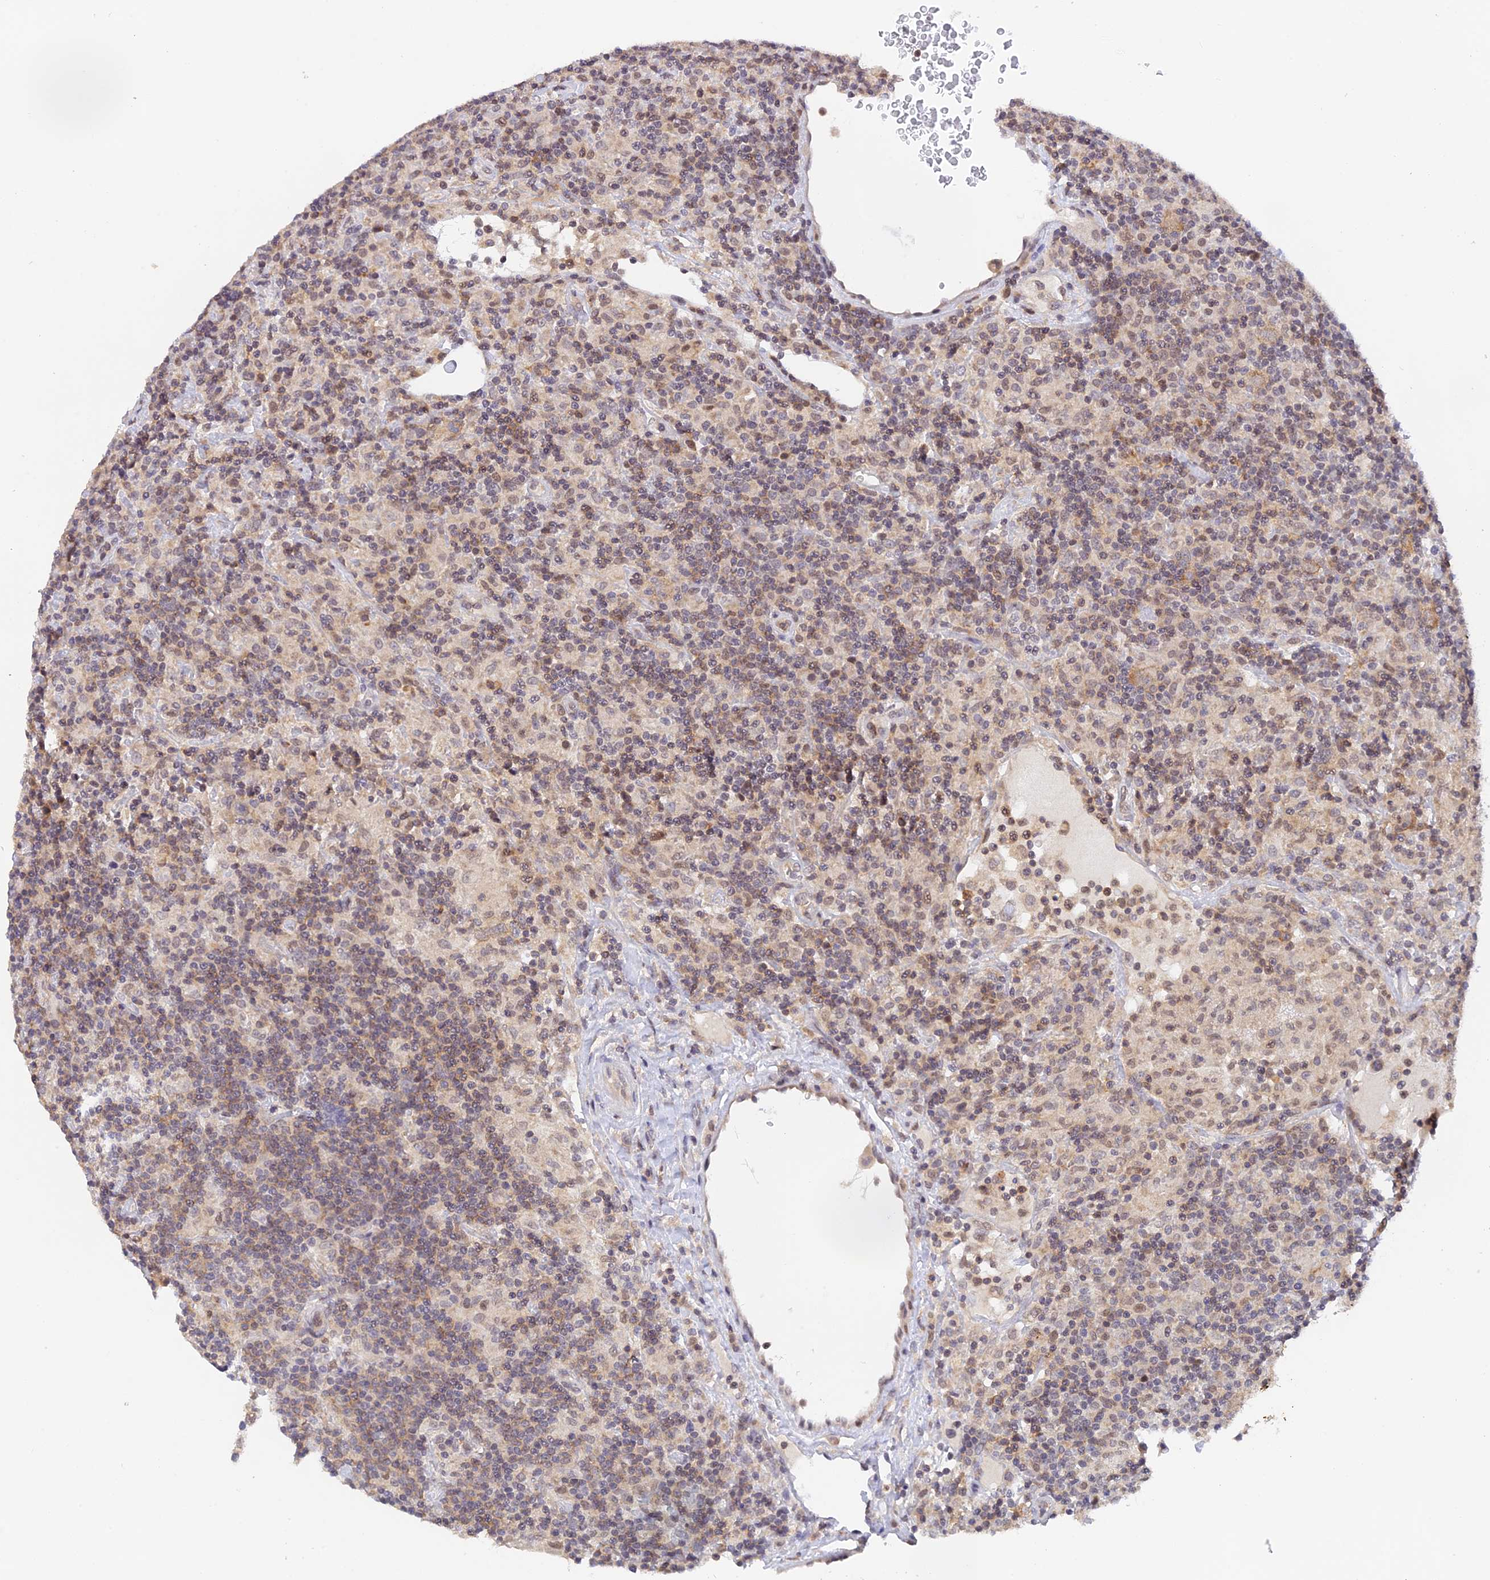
{"staining": {"intensity": "weak", "quantity": "25%-75%", "location": "cytoplasmic/membranous"}, "tissue": "lymphoma", "cell_type": "Tumor cells", "image_type": "cancer", "snomed": [{"axis": "morphology", "description": "Hodgkin's disease, NOS"}, {"axis": "topography", "description": "Lymph node"}], "caption": "This is an image of immunohistochemistry staining of Hodgkin's disease, which shows weak expression in the cytoplasmic/membranous of tumor cells.", "gene": "PEX16", "patient": {"sex": "male", "age": 70}}